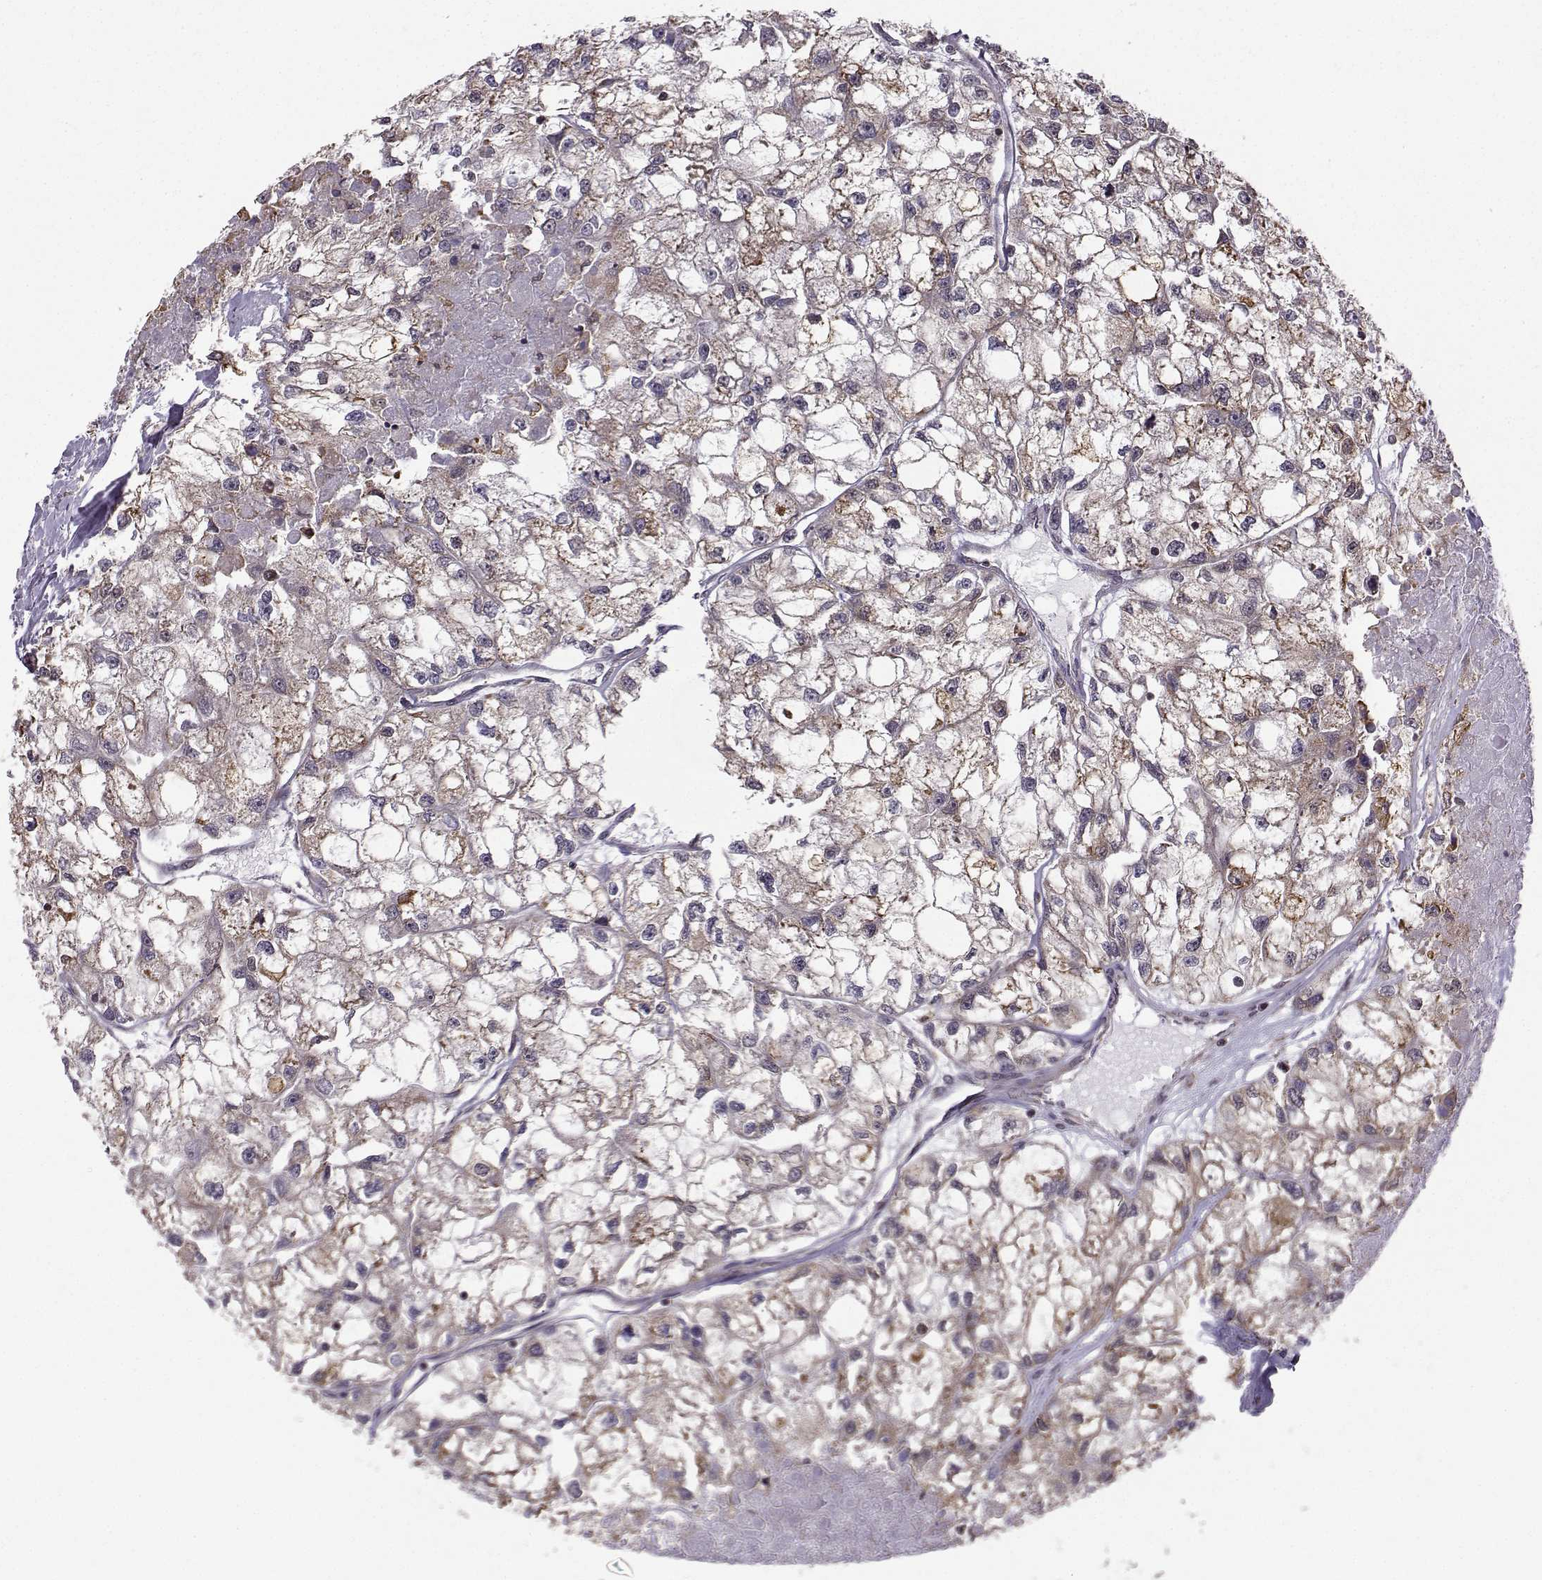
{"staining": {"intensity": "negative", "quantity": "none", "location": "none"}, "tissue": "renal cancer", "cell_type": "Tumor cells", "image_type": "cancer", "snomed": [{"axis": "morphology", "description": "Adenocarcinoma, NOS"}, {"axis": "topography", "description": "Kidney"}], "caption": "Tumor cells are negative for brown protein staining in renal cancer. (Brightfield microscopy of DAB IHC at high magnification).", "gene": "EZH1", "patient": {"sex": "male", "age": 56}}